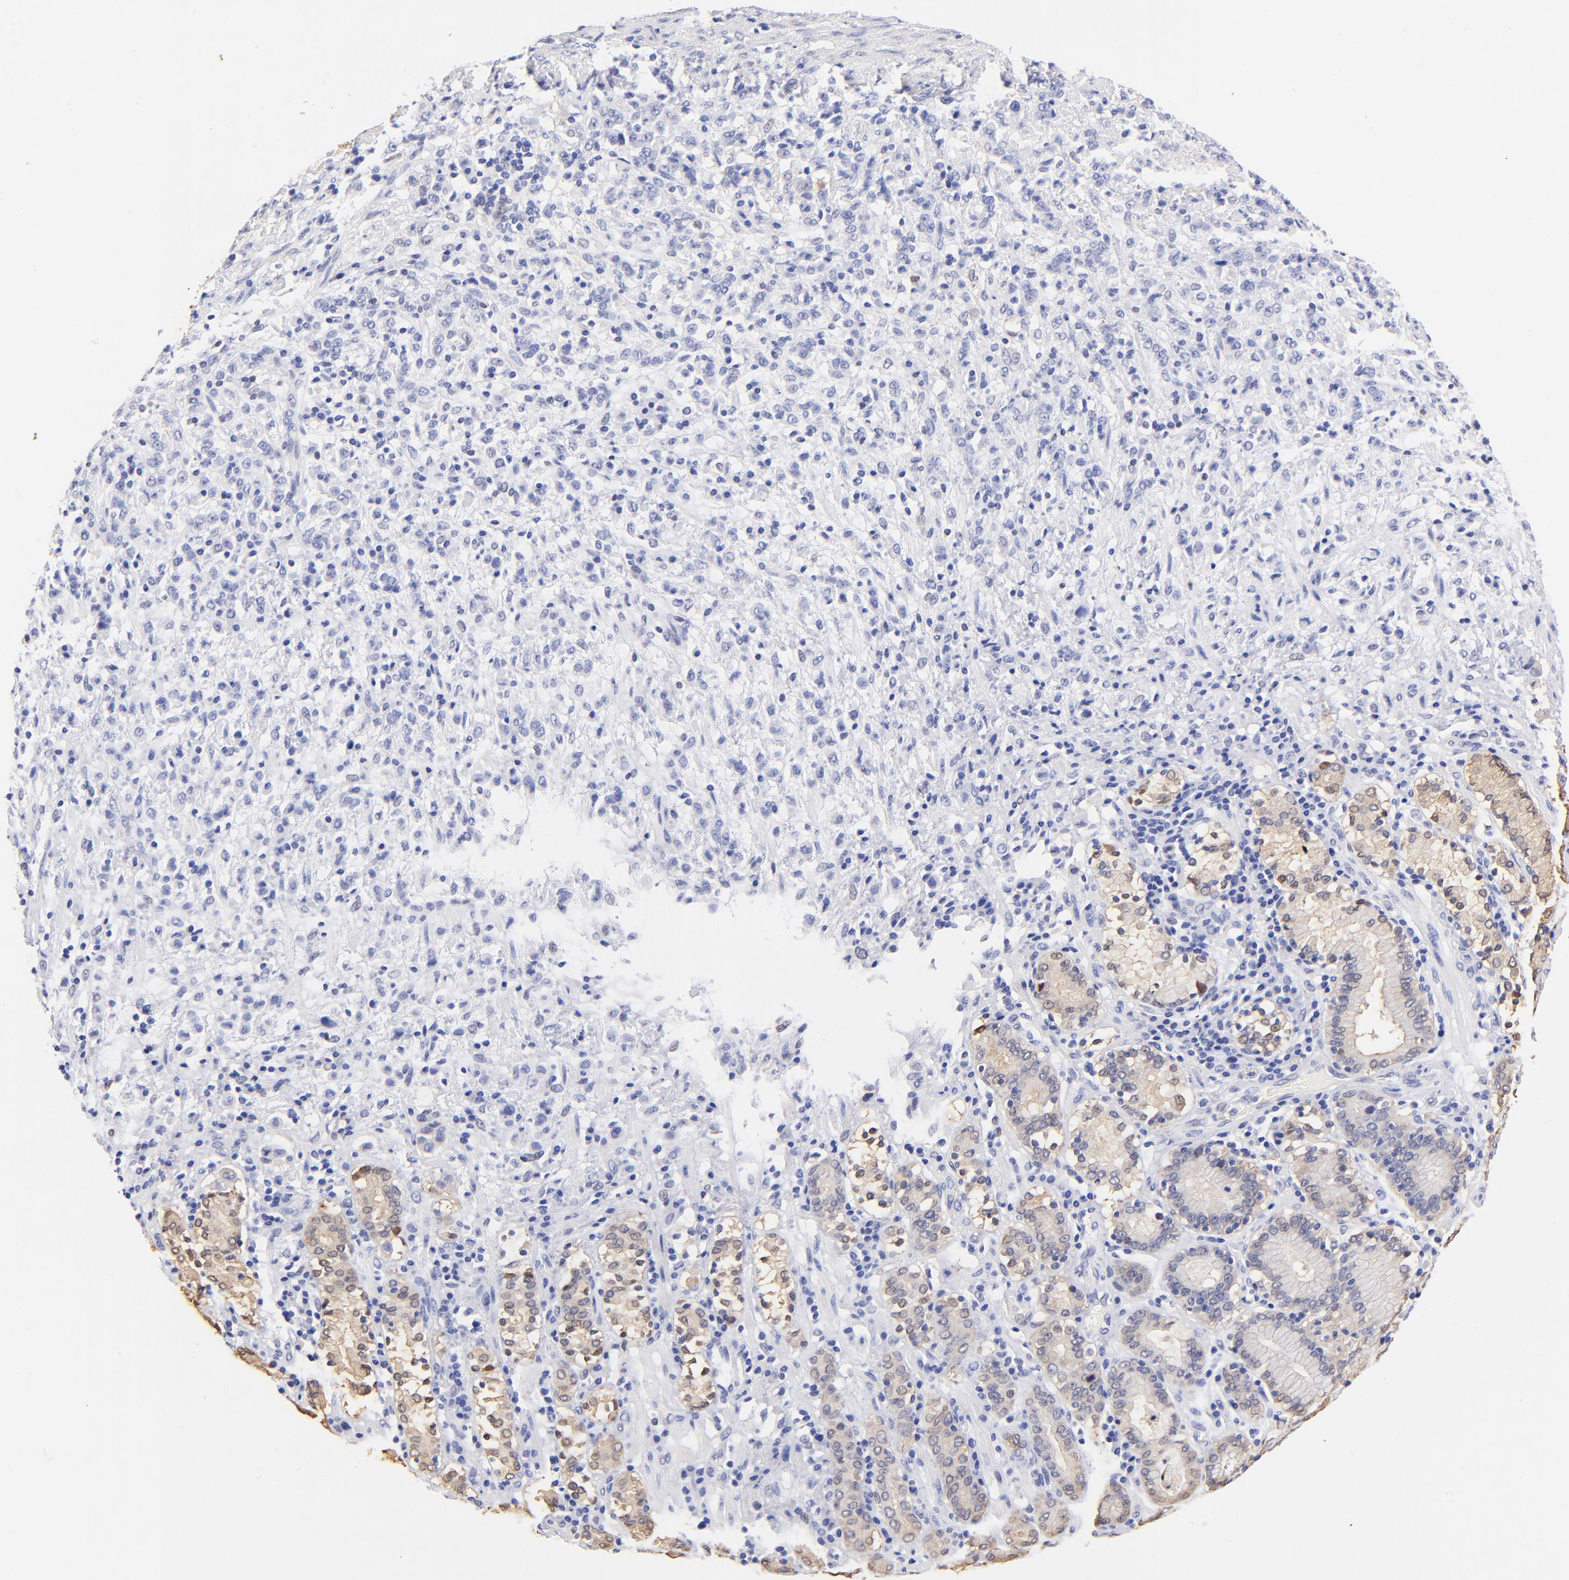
{"staining": {"intensity": "negative", "quantity": "none", "location": "none"}, "tissue": "stomach cancer", "cell_type": "Tumor cells", "image_type": "cancer", "snomed": [{"axis": "morphology", "description": "Adenocarcinoma, NOS"}, {"axis": "topography", "description": "Stomach, lower"}], "caption": "DAB immunohistochemical staining of stomach adenocarcinoma demonstrates no significant expression in tumor cells.", "gene": "ALDH1A1", "patient": {"sex": "male", "age": 88}}